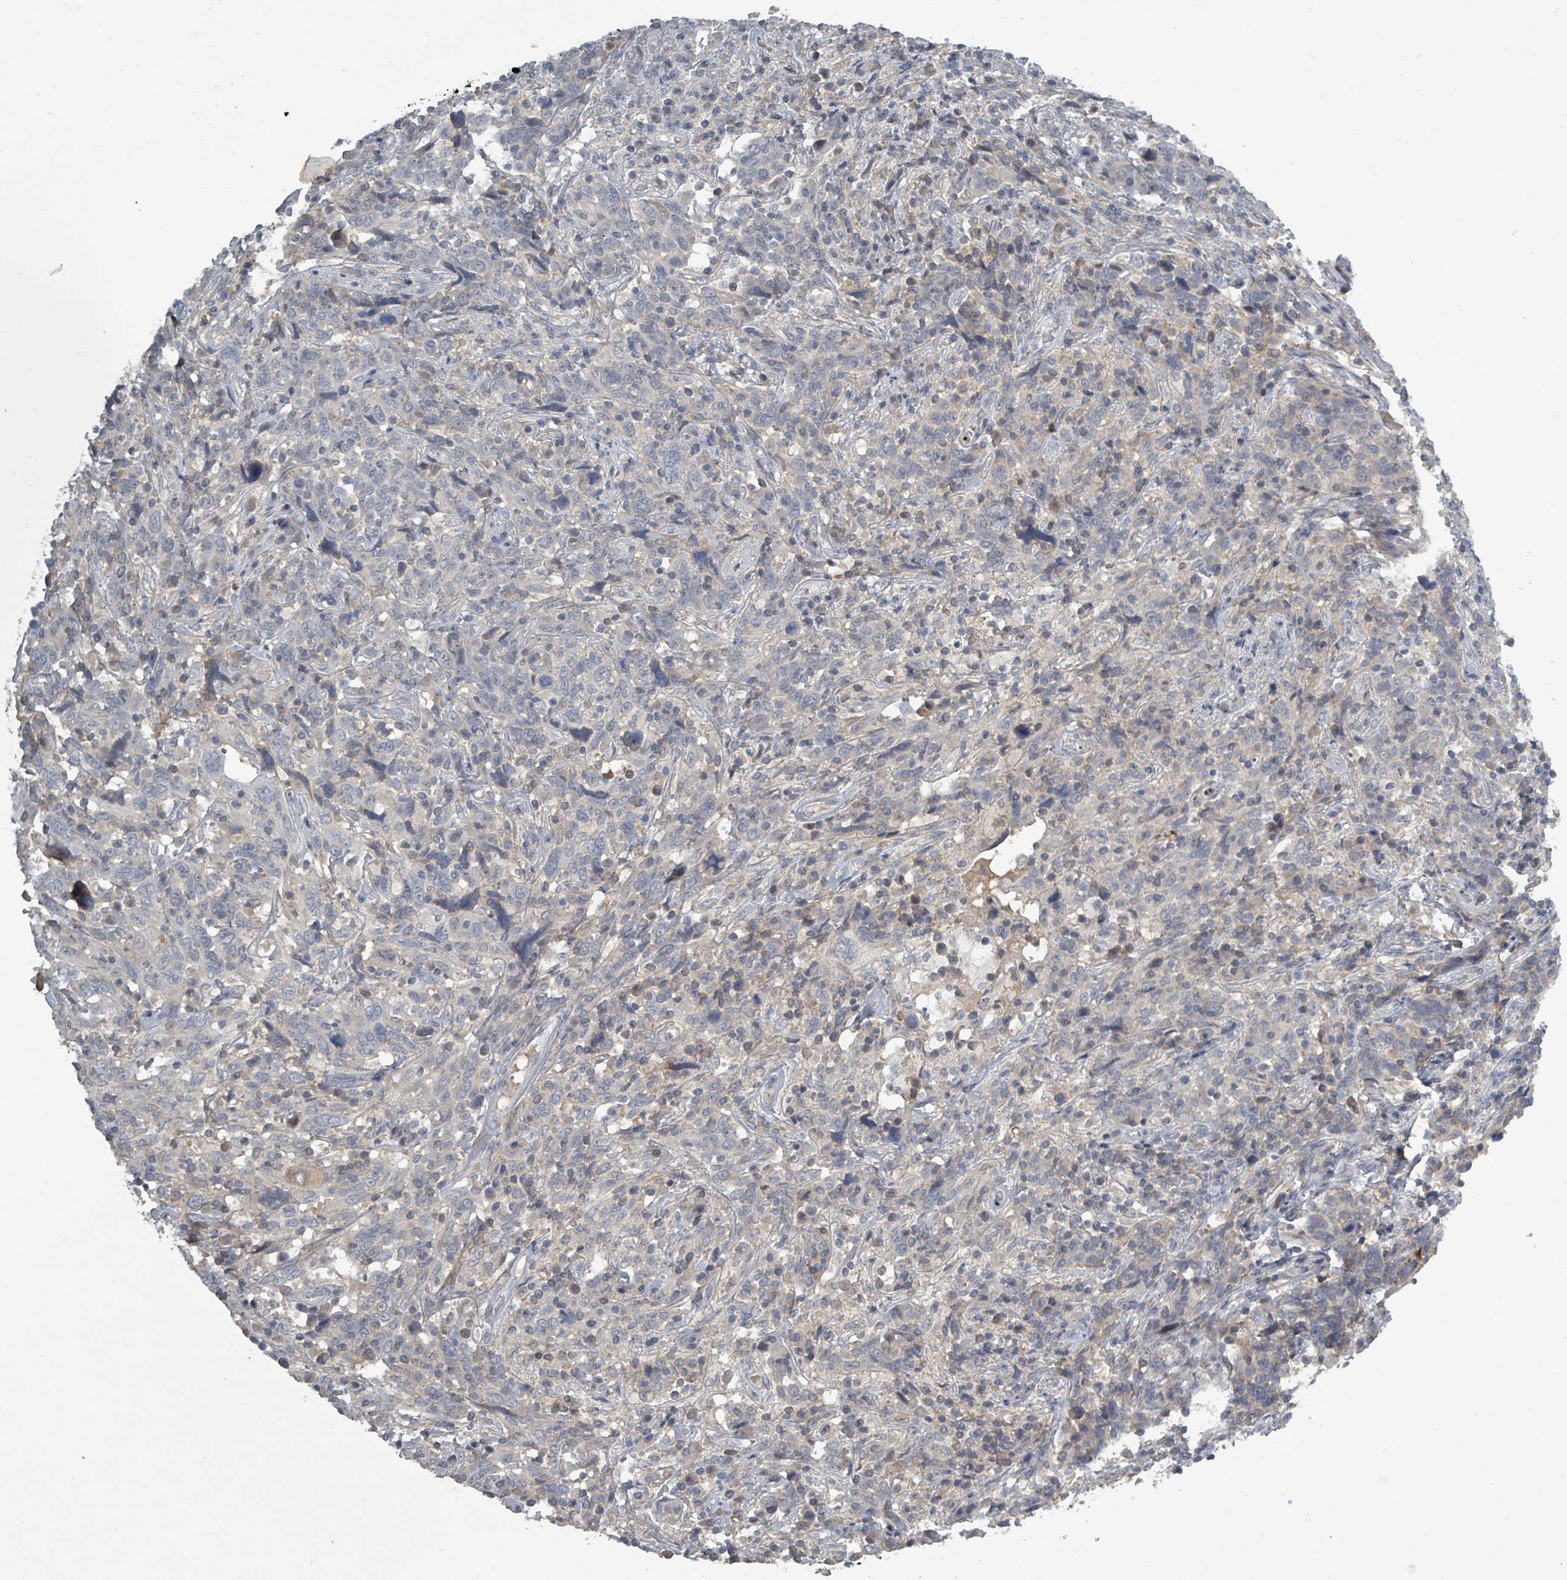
{"staining": {"intensity": "negative", "quantity": "none", "location": "none"}, "tissue": "cervical cancer", "cell_type": "Tumor cells", "image_type": "cancer", "snomed": [{"axis": "morphology", "description": "Squamous cell carcinoma, NOS"}, {"axis": "topography", "description": "Cervix"}], "caption": "This is an IHC image of squamous cell carcinoma (cervical). There is no expression in tumor cells.", "gene": "LEFTY2", "patient": {"sex": "female", "age": 46}}